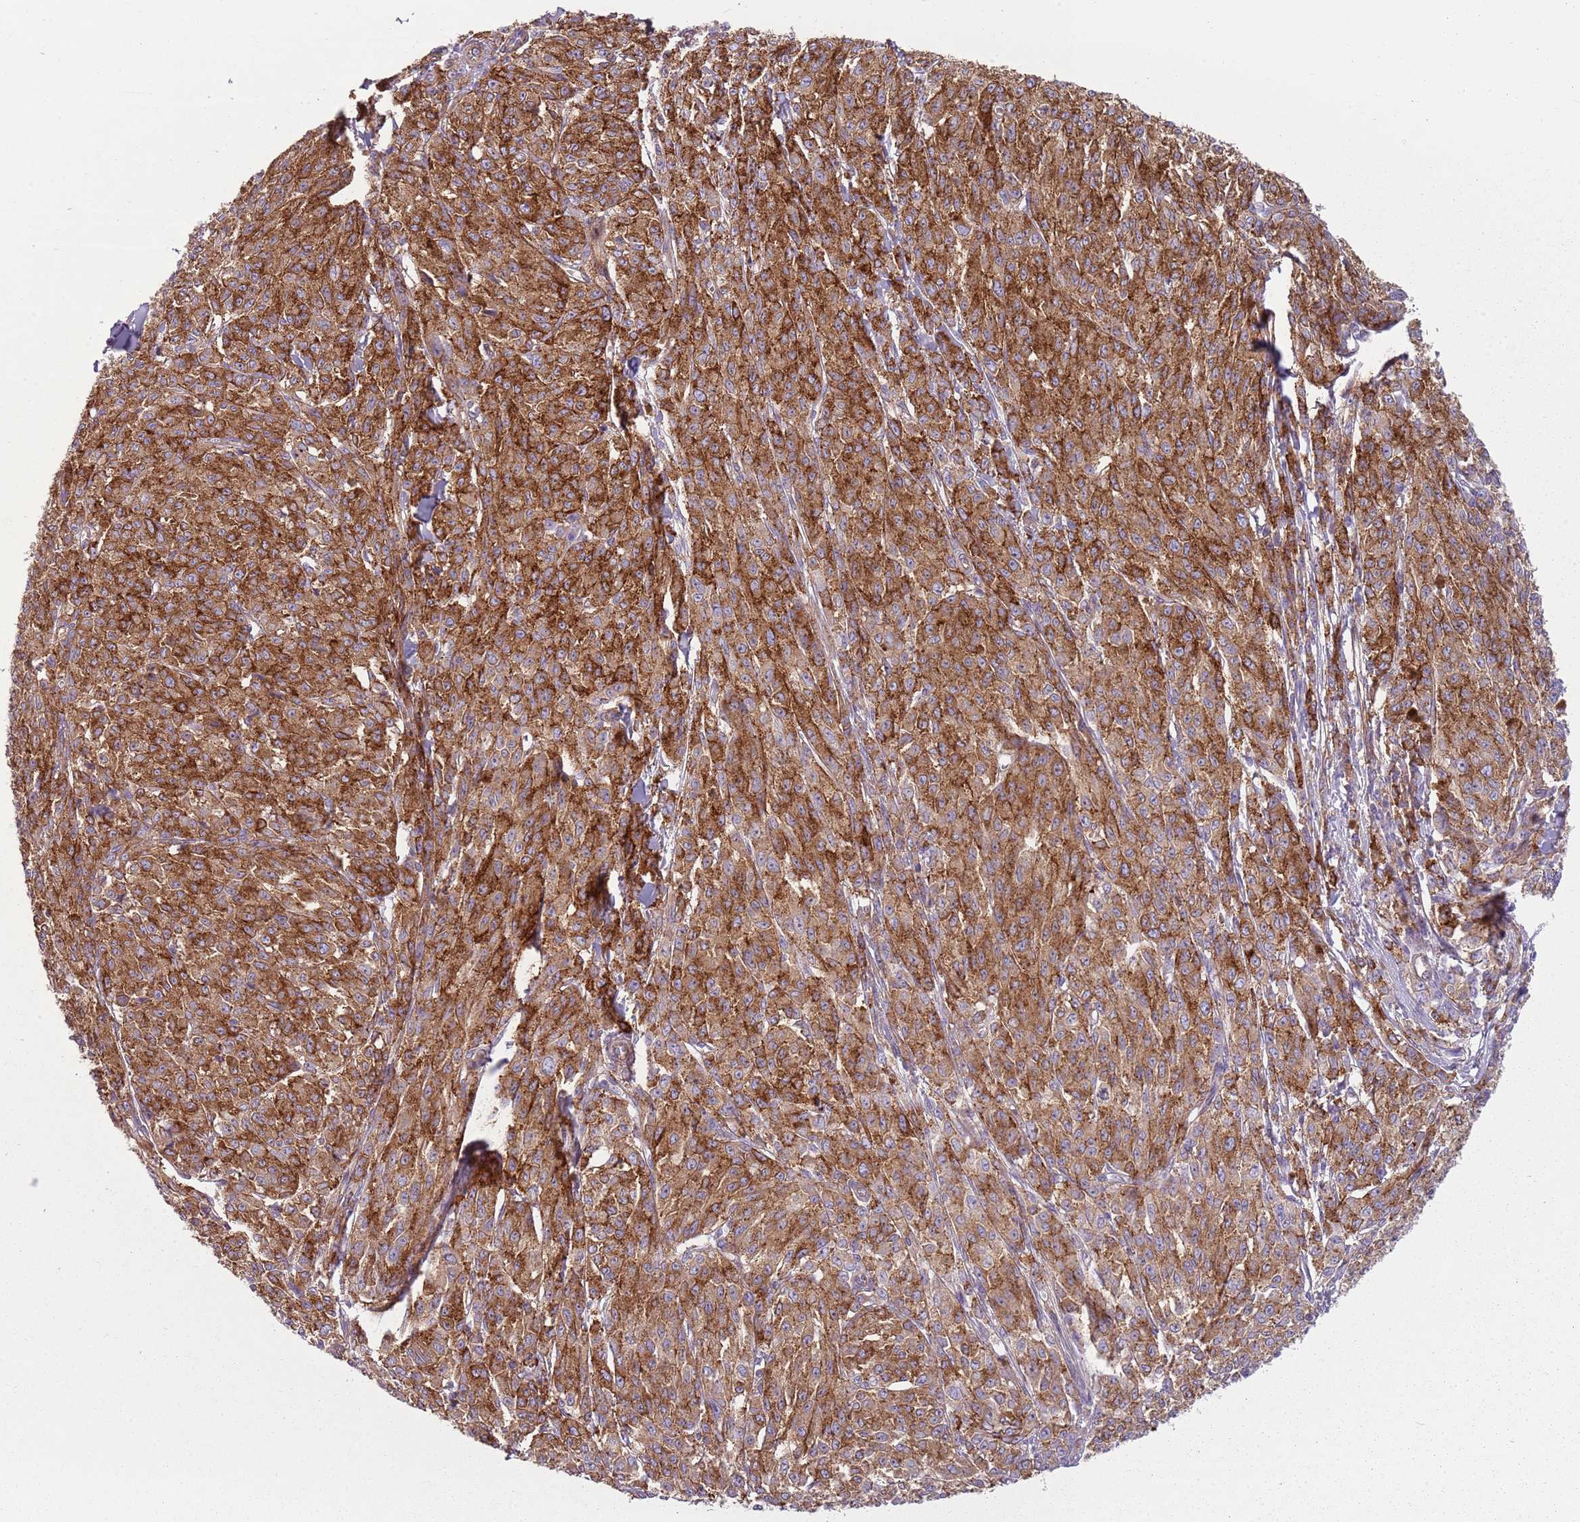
{"staining": {"intensity": "strong", "quantity": ">75%", "location": "cytoplasmic/membranous"}, "tissue": "melanoma", "cell_type": "Tumor cells", "image_type": "cancer", "snomed": [{"axis": "morphology", "description": "Malignant melanoma, NOS"}, {"axis": "topography", "description": "Skin"}], "caption": "Brown immunohistochemical staining in human malignant melanoma shows strong cytoplasmic/membranous positivity in approximately >75% of tumor cells.", "gene": "SNX1", "patient": {"sex": "female", "age": 52}}